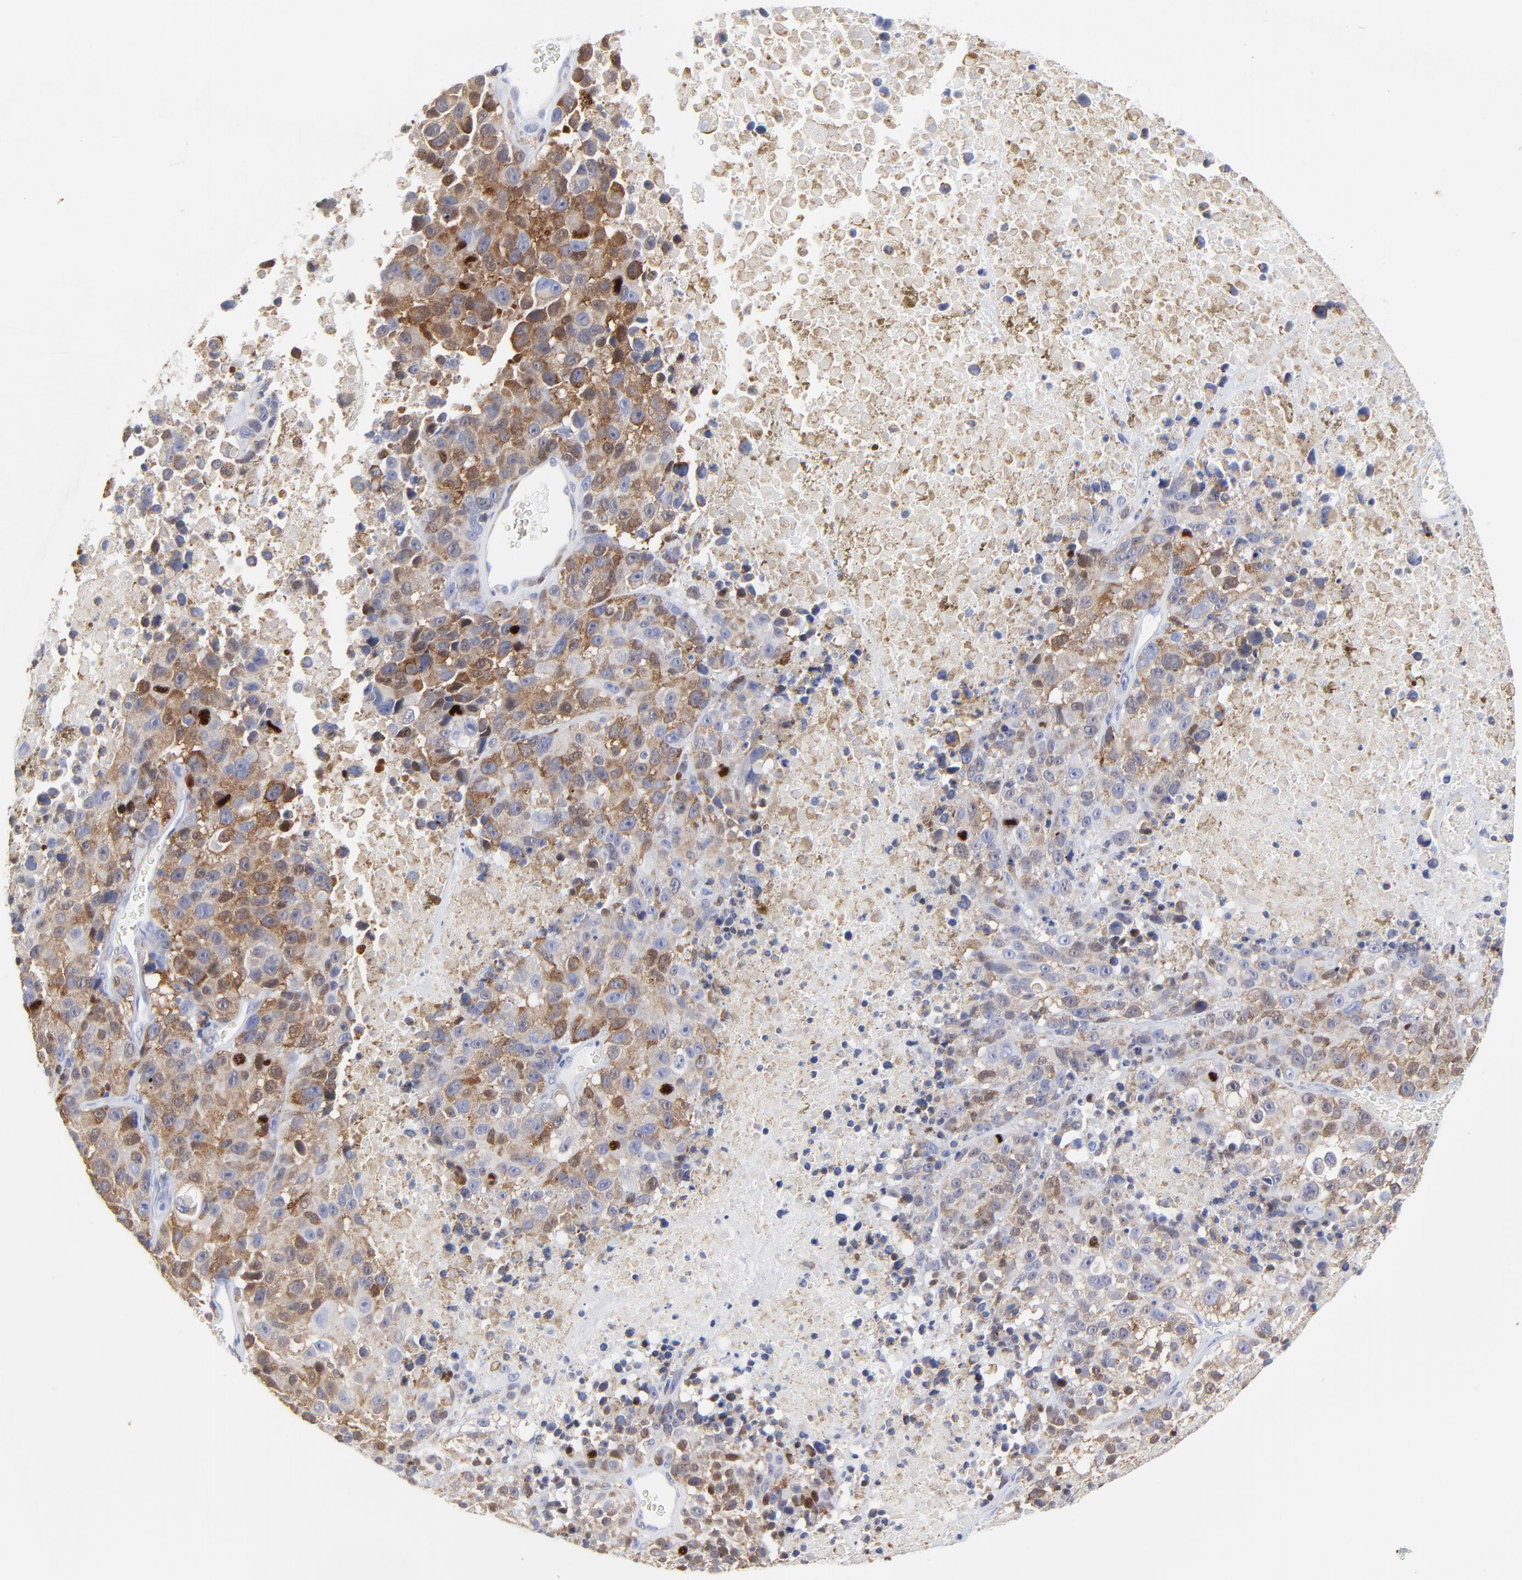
{"staining": {"intensity": "moderate", "quantity": "25%-75%", "location": "cytoplasmic/membranous"}, "tissue": "melanoma", "cell_type": "Tumor cells", "image_type": "cancer", "snomed": [{"axis": "morphology", "description": "Malignant melanoma, Metastatic site"}, {"axis": "topography", "description": "Cerebral cortex"}], "caption": "This photomicrograph displays IHC staining of malignant melanoma (metastatic site), with medium moderate cytoplasmic/membranous staining in approximately 25%-75% of tumor cells.", "gene": "NCAPH", "patient": {"sex": "female", "age": 52}}